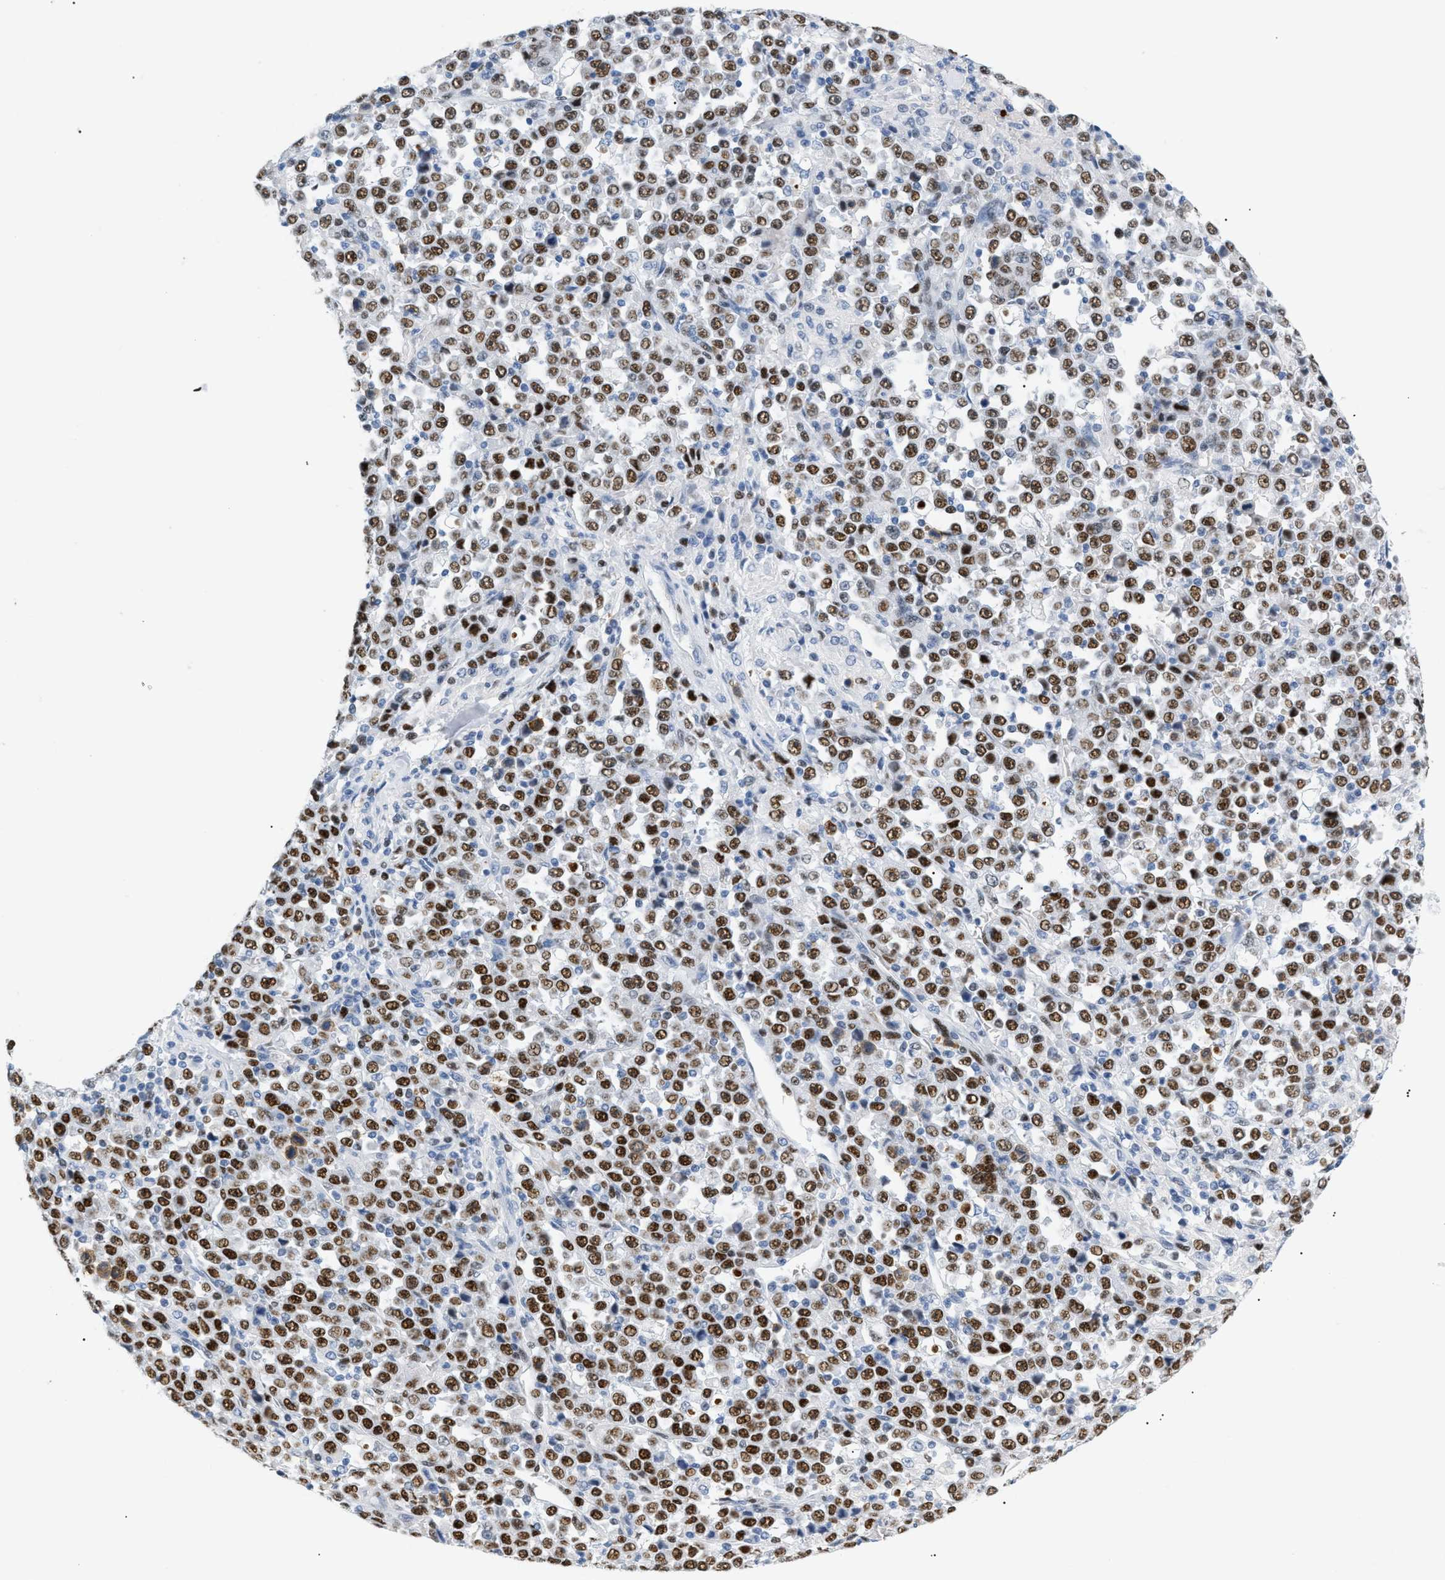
{"staining": {"intensity": "moderate", "quantity": ">75%", "location": "nuclear"}, "tissue": "stomach cancer", "cell_type": "Tumor cells", "image_type": "cancer", "snomed": [{"axis": "morphology", "description": "Normal tissue, NOS"}, {"axis": "morphology", "description": "Adenocarcinoma, NOS"}, {"axis": "topography", "description": "Stomach, upper"}, {"axis": "topography", "description": "Stomach"}], "caption": "Immunohistochemical staining of human stomach cancer demonstrates medium levels of moderate nuclear protein staining in approximately >75% of tumor cells.", "gene": "MCM7", "patient": {"sex": "male", "age": 59}}